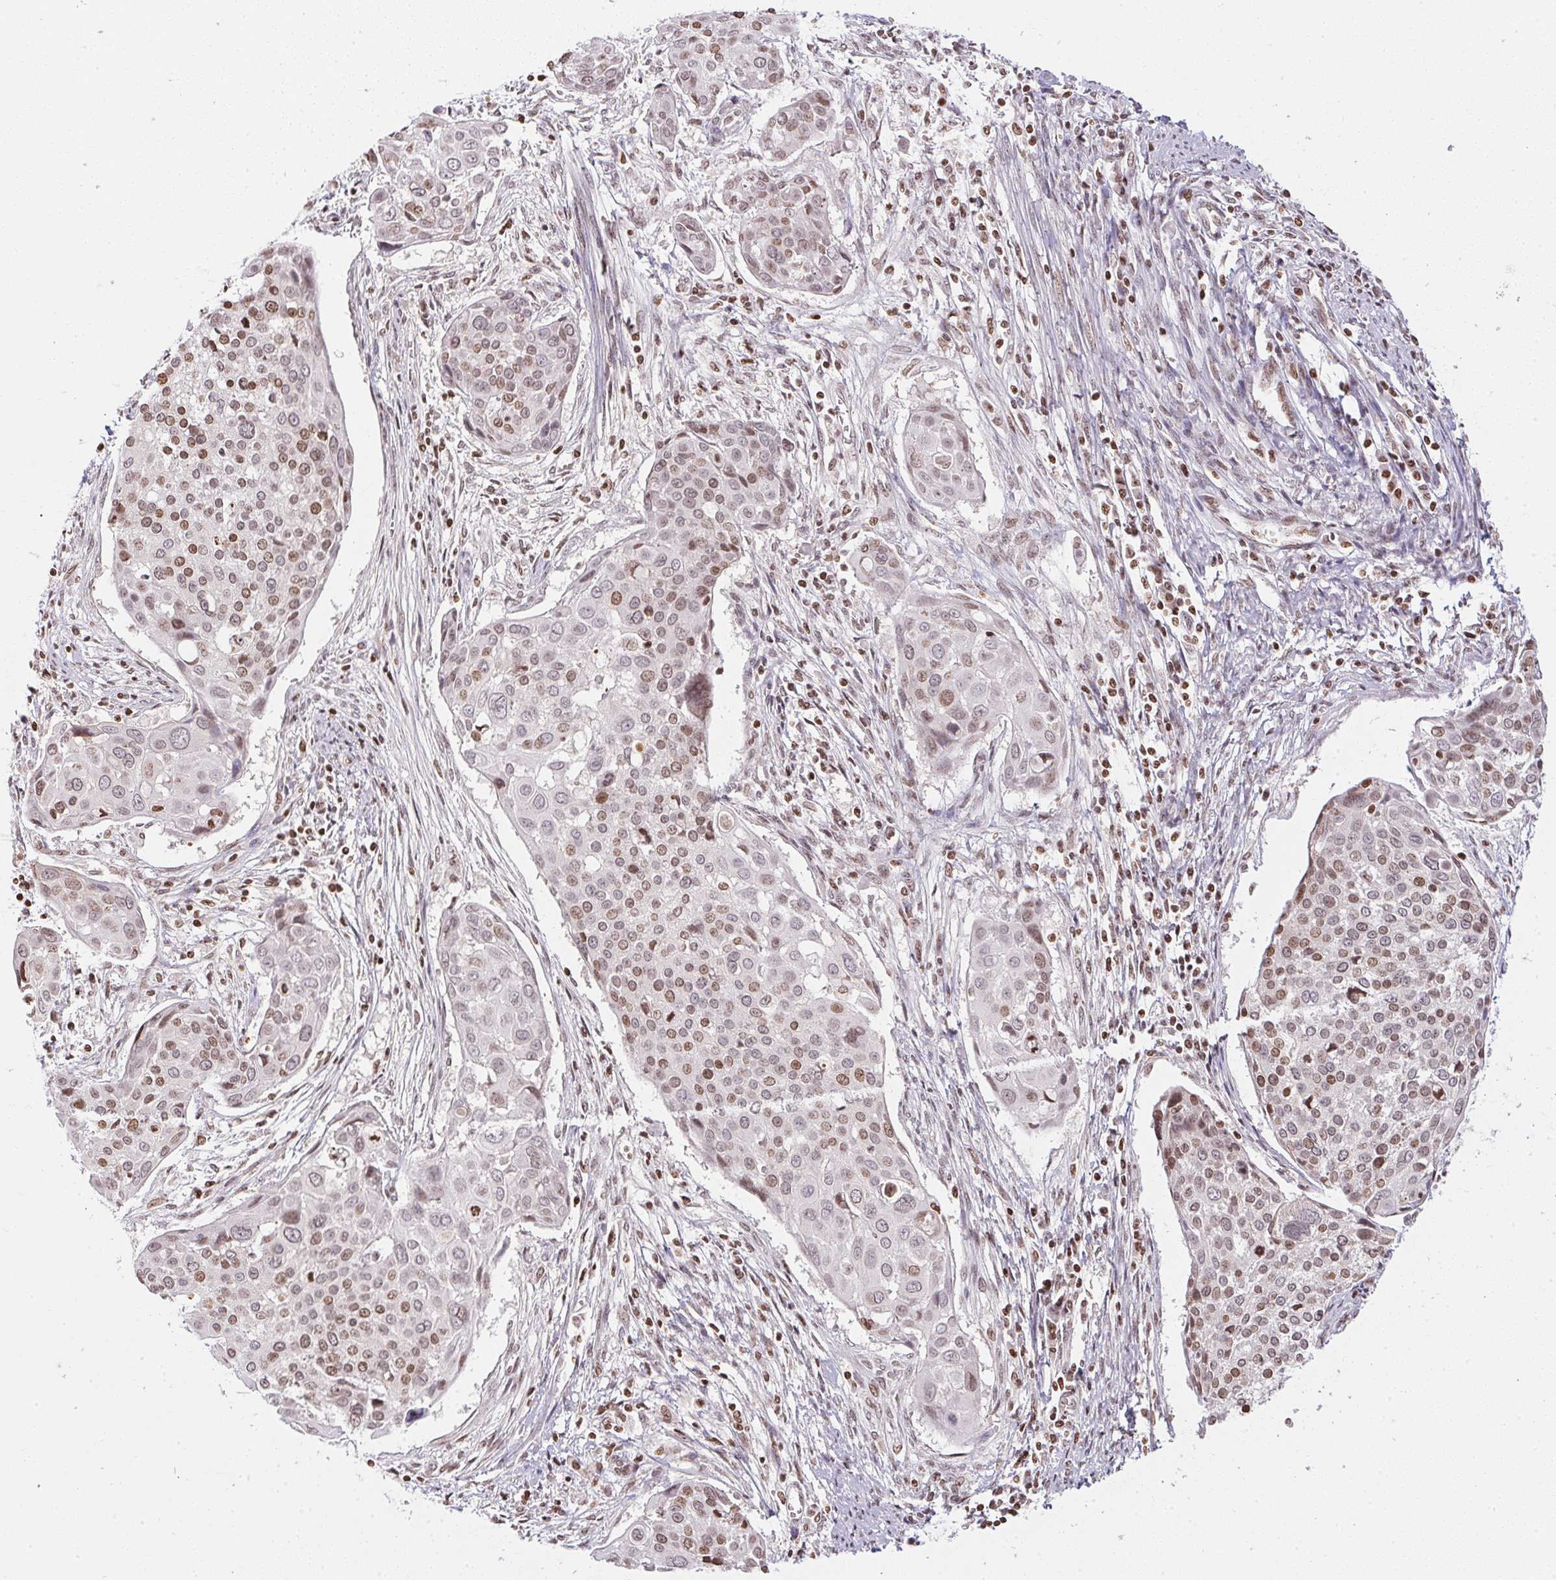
{"staining": {"intensity": "weak", "quantity": ">75%", "location": "nuclear"}, "tissue": "cervical cancer", "cell_type": "Tumor cells", "image_type": "cancer", "snomed": [{"axis": "morphology", "description": "Squamous cell carcinoma, NOS"}, {"axis": "topography", "description": "Cervix"}], "caption": "Human squamous cell carcinoma (cervical) stained for a protein (brown) reveals weak nuclear positive positivity in about >75% of tumor cells.", "gene": "RNF181", "patient": {"sex": "female", "age": 39}}